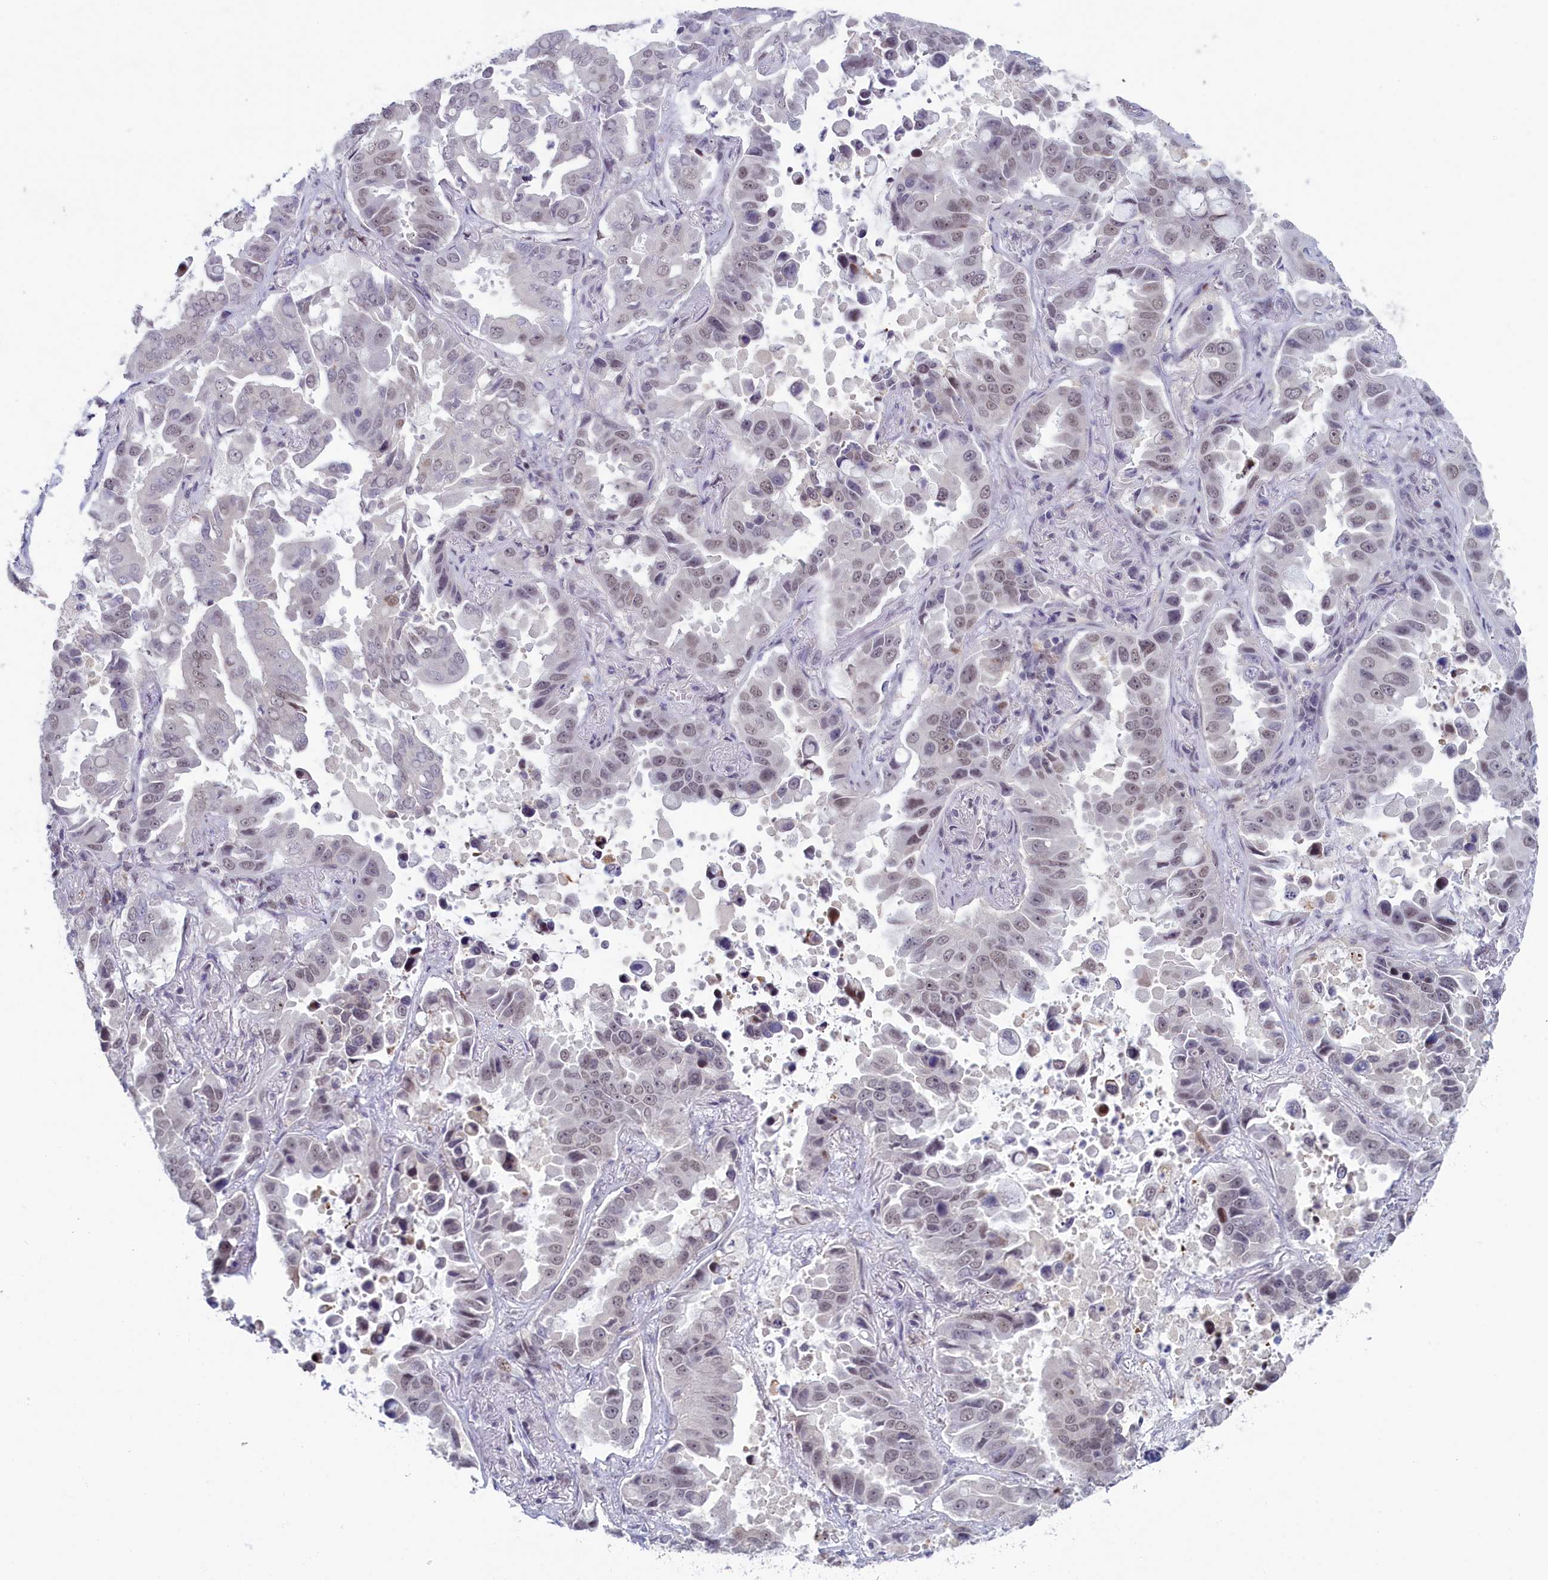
{"staining": {"intensity": "weak", "quantity": "<25%", "location": "nuclear"}, "tissue": "lung cancer", "cell_type": "Tumor cells", "image_type": "cancer", "snomed": [{"axis": "morphology", "description": "Adenocarcinoma, NOS"}, {"axis": "topography", "description": "Lung"}], "caption": "Tumor cells show no significant protein positivity in lung cancer (adenocarcinoma).", "gene": "ATF7IP2", "patient": {"sex": "male", "age": 64}}